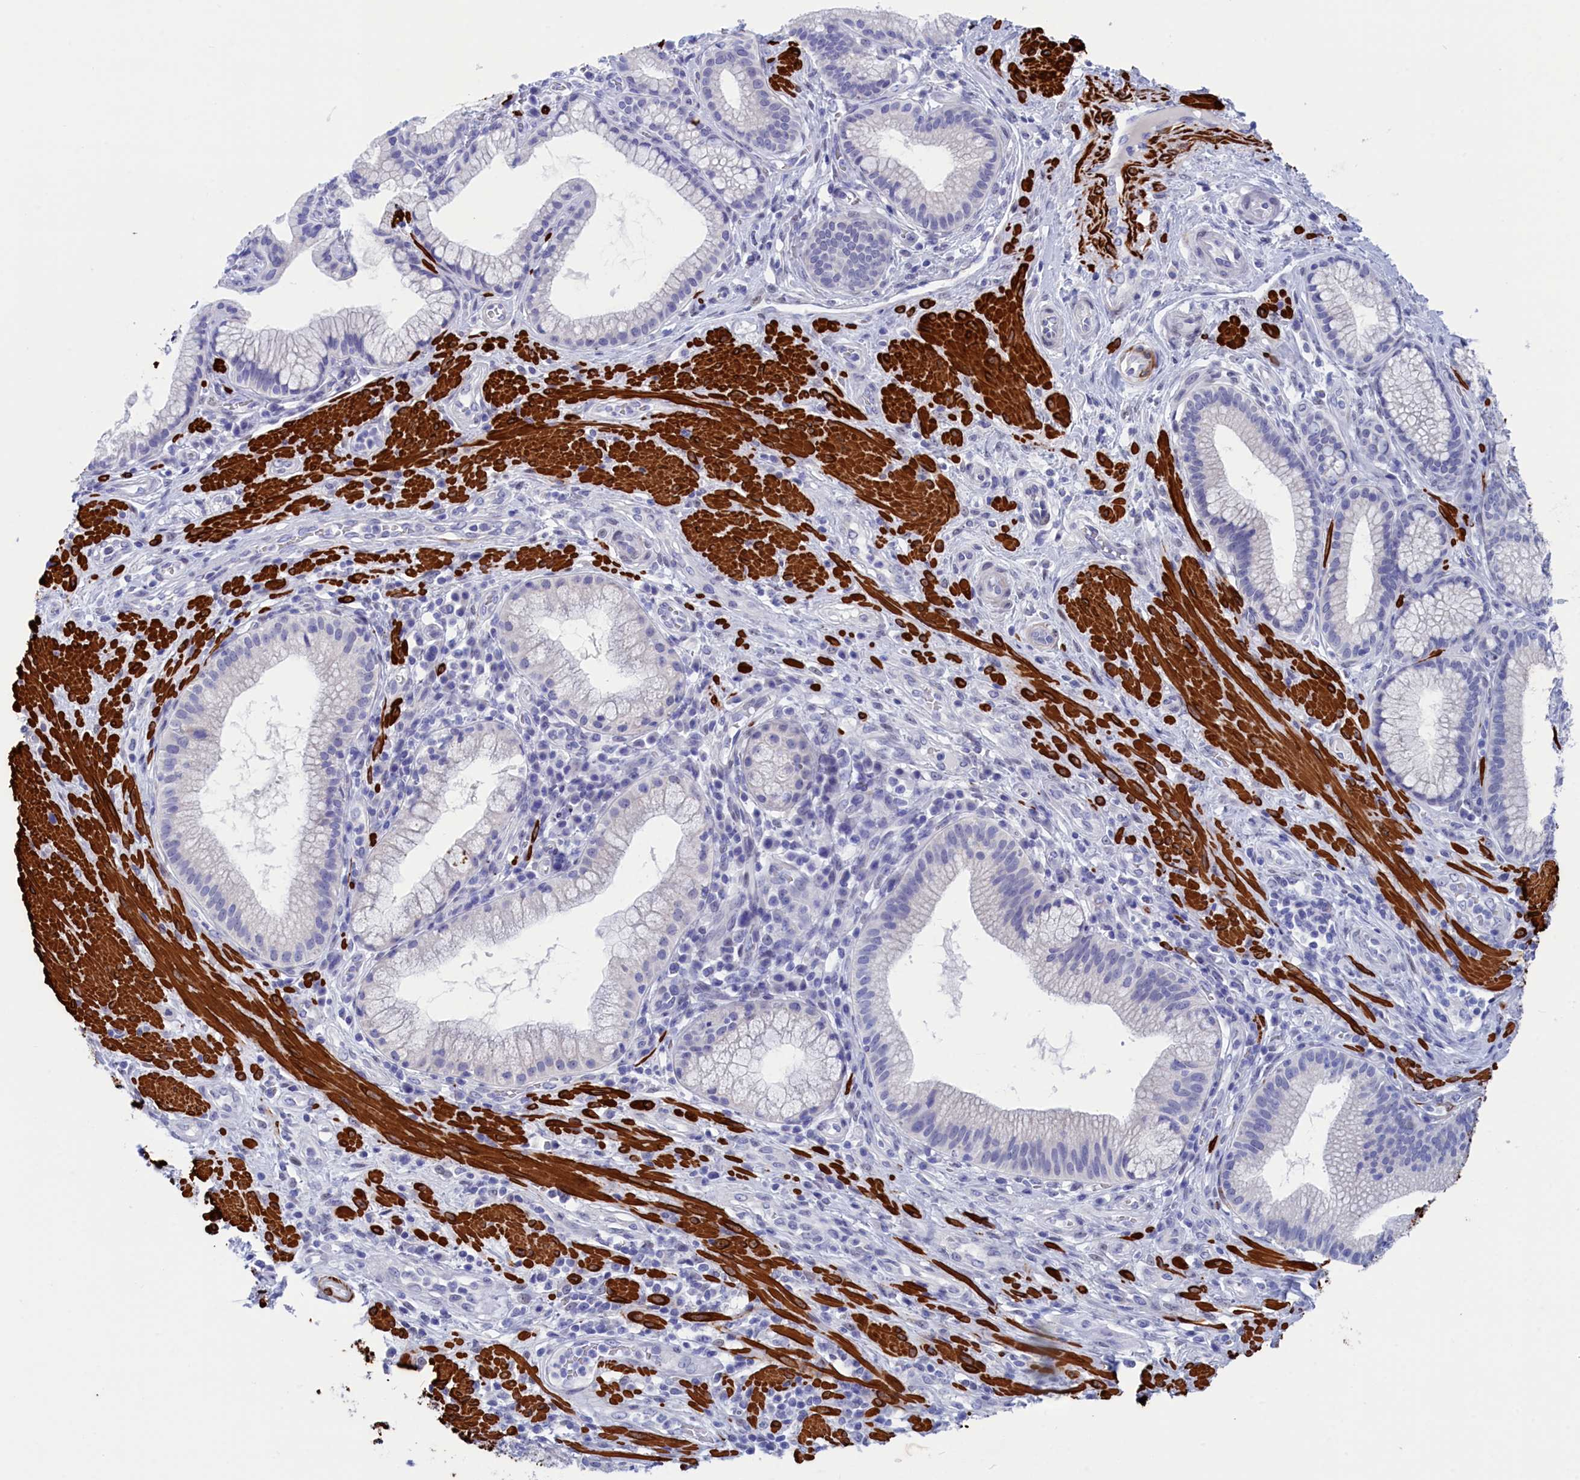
{"staining": {"intensity": "negative", "quantity": "none", "location": "none"}, "tissue": "pancreatic cancer", "cell_type": "Tumor cells", "image_type": "cancer", "snomed": [{"axis": "morphology", "description": "Adenocarcinoma, NOS"}, {"axis": "topography", "description": "Pancreas"}], "caption": "DAB (3,3'-diaminobenzidine) immunohistochemical staining of pancreatic cancer shows no significant staining in tumor cells. (DAB immunohistochemistry (IHC) with hematoxylin counter stain).", "gene": "WDR83", "patient": {"sex": "male", "age": 72}}